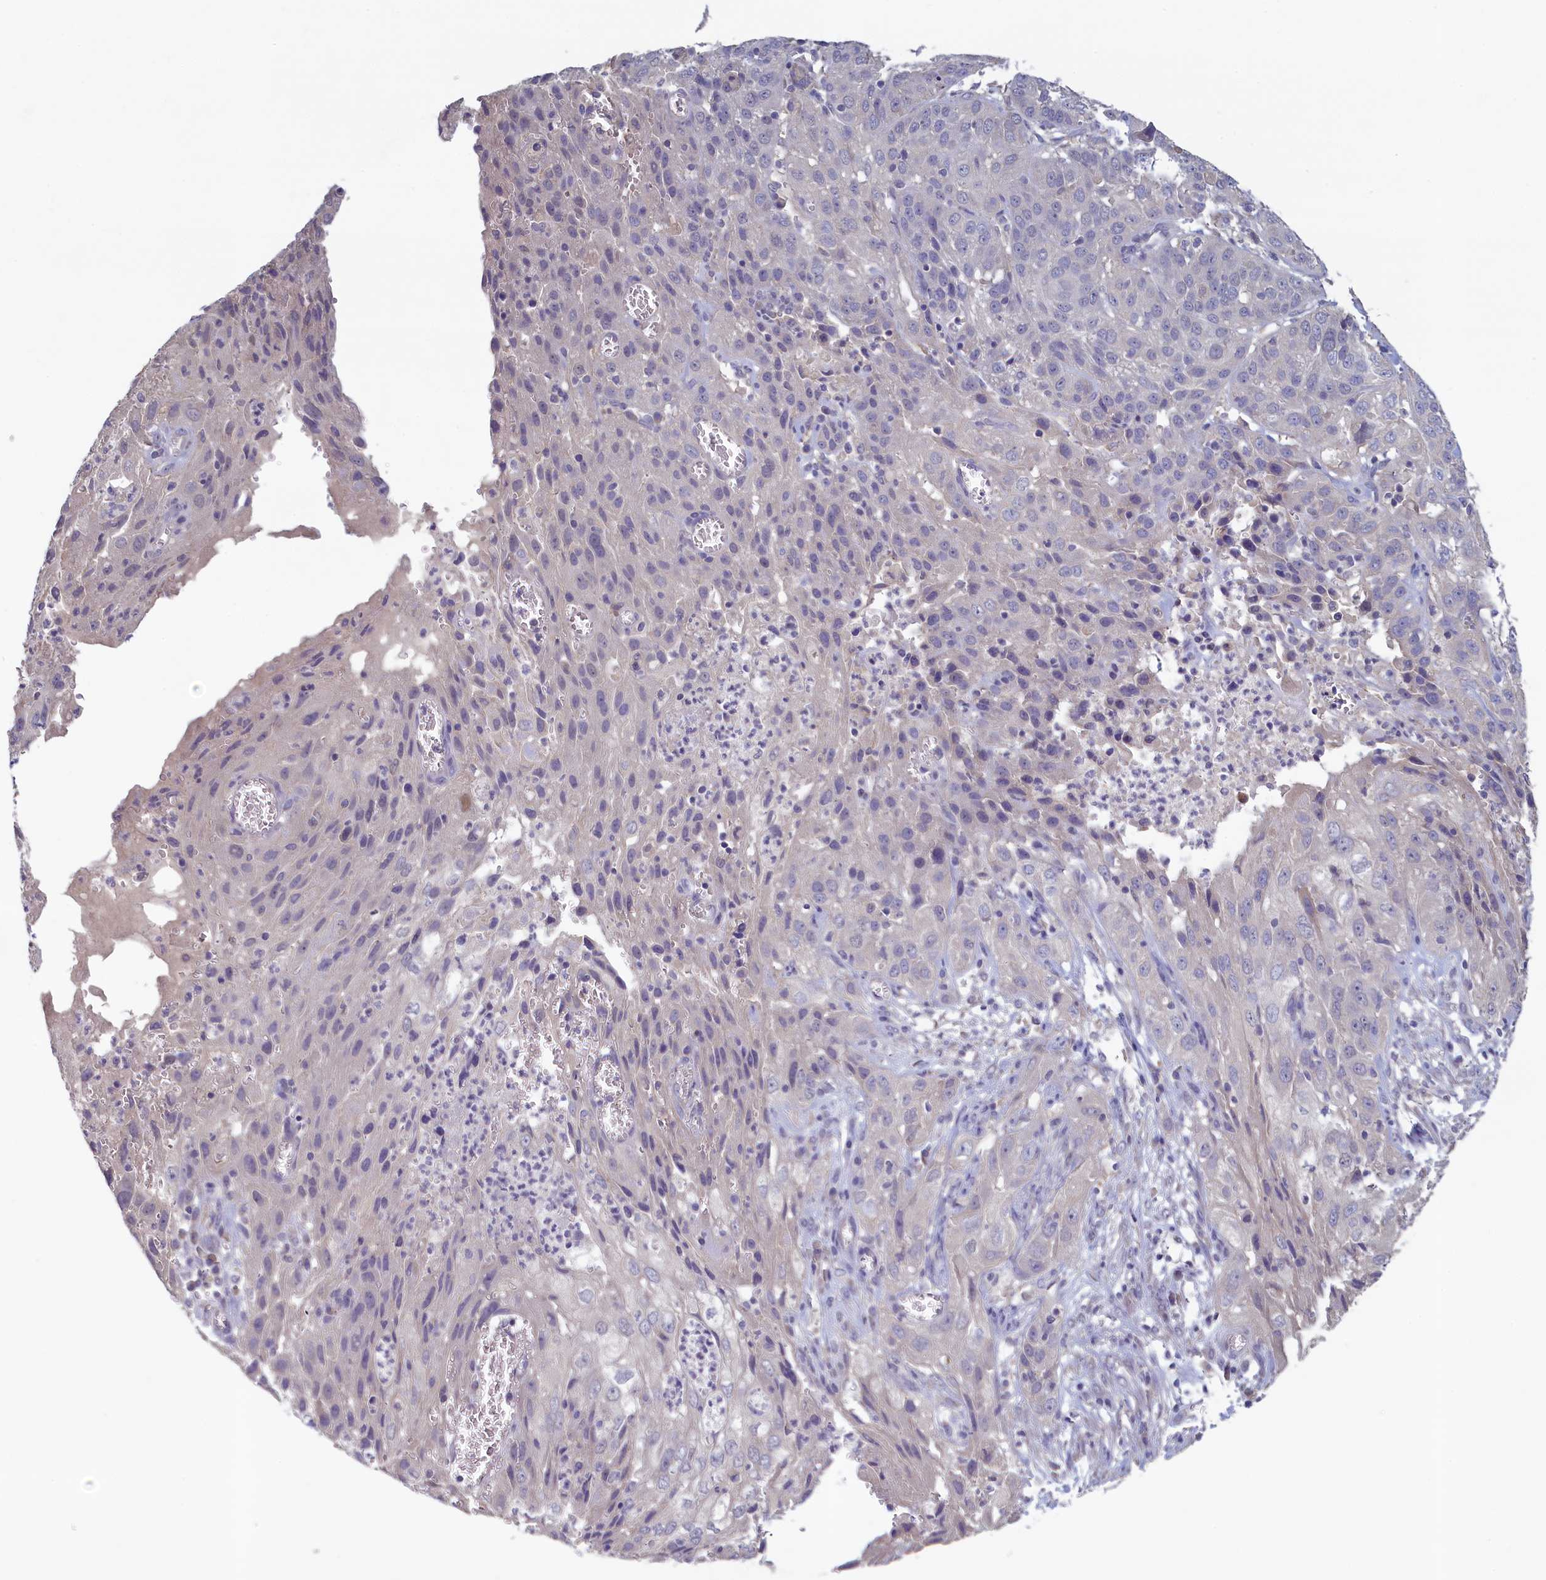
{"staining": {"intensity": "negative", "quantity": "none", "location": "none"}, "tissue": "cervical cancer", "cell_type": "Tumor cells", "image_type": "cancer", "snomed": [{"axis": "morphology", "description": "Squamous cell carcinoma, NOS"}, {"axis": "topography", "description": "Cervix"}], "caption": "Human squamous cell carcinoma (cervical) stained for a protein using immunohistochemistry (IHC) reveals no positivity in tumor cells.", "gene": "ATF7IP2", "patient": {"sex": "female", "age": 32}}